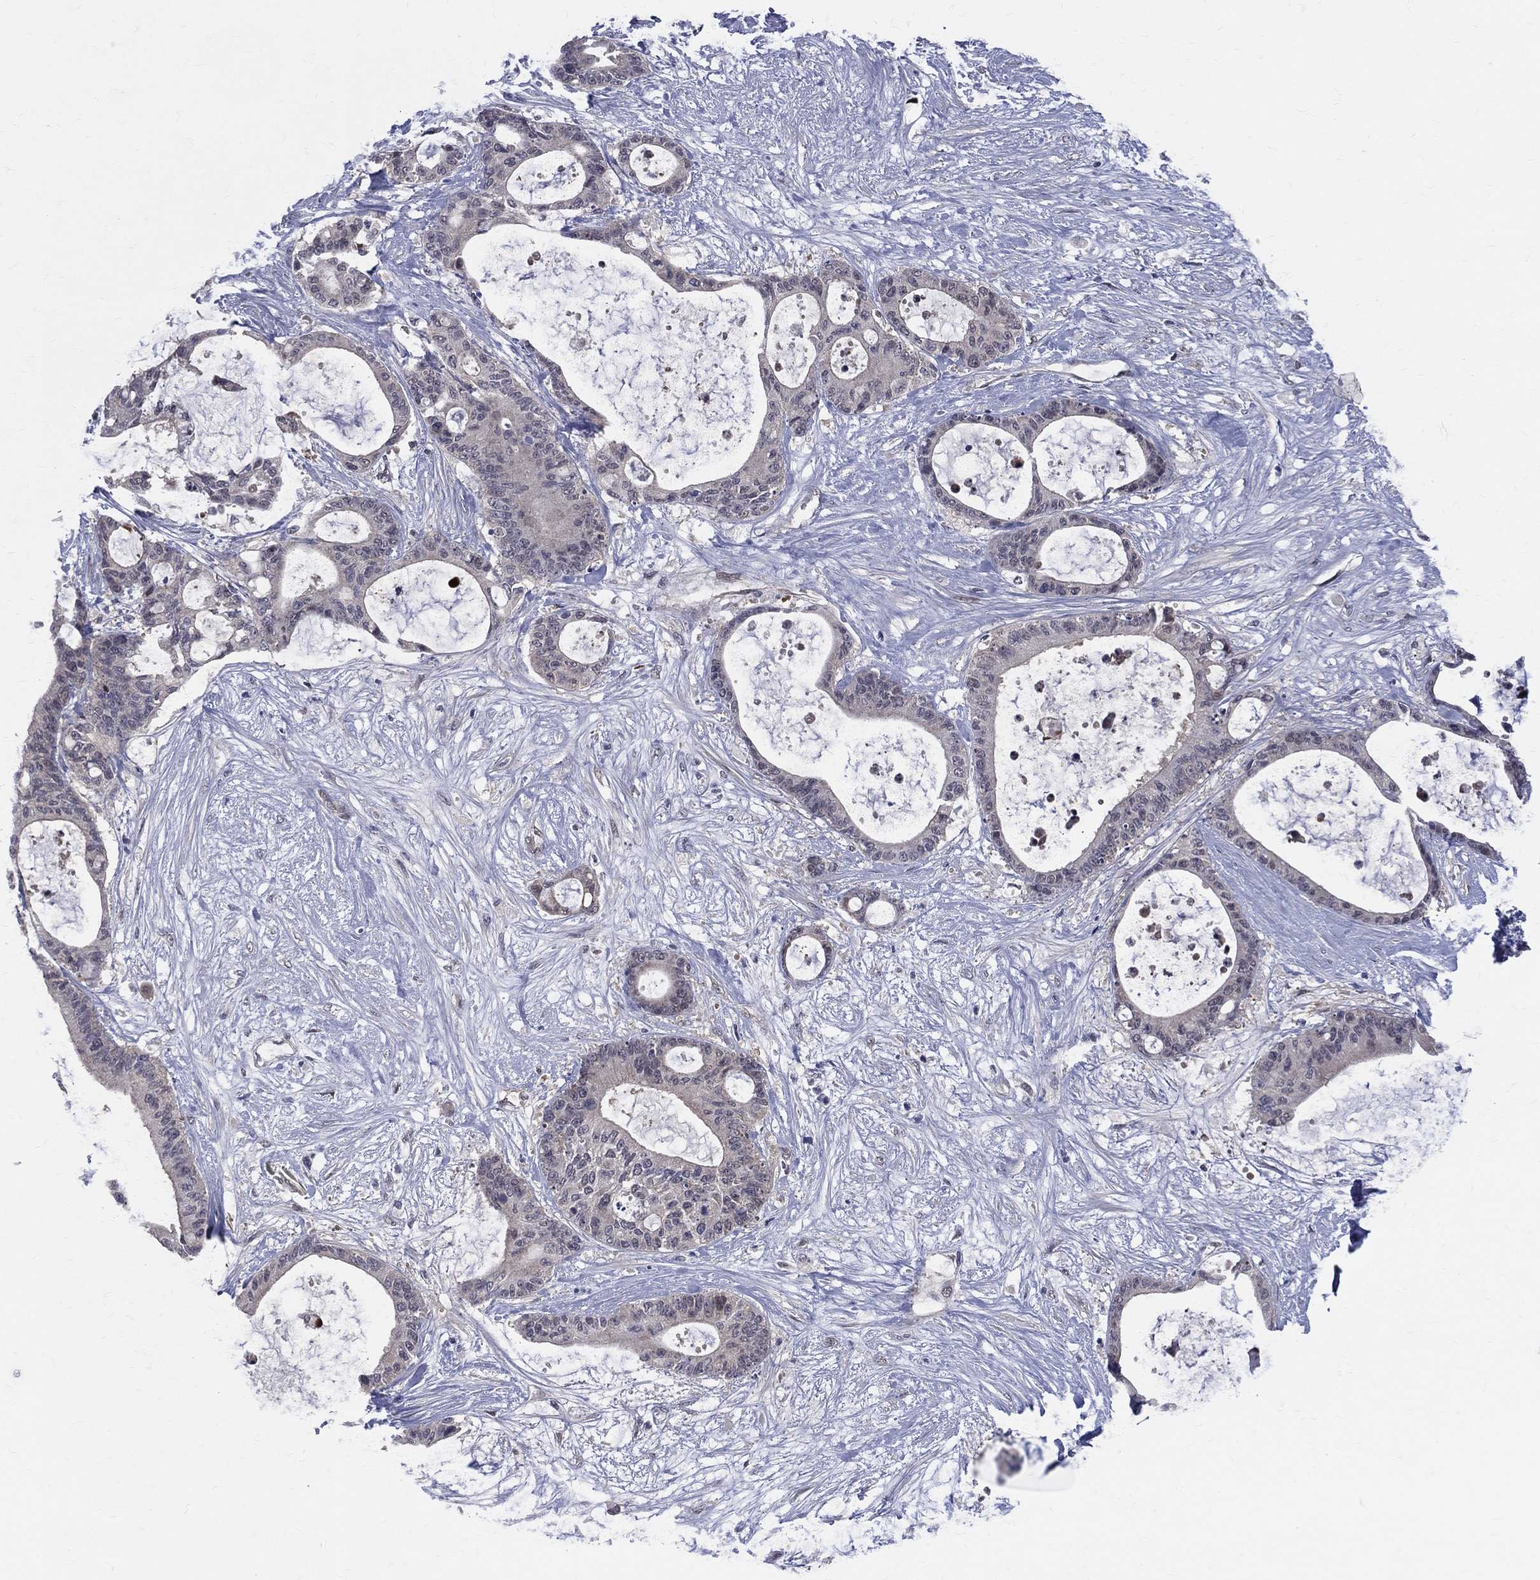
{"staining": {"intensity": "negative", "quantity": "none", "location": "none"}, "tissue": "liver cancer", "cell_type": "Tumor cells", "image_type": "cancer", "snomed": [{"axis": "morphology", "description": "Normal tissue, NOS"}, {"axis": "morphology", "description": "Cholangiocarcinoma"}, {"axis": "topography", "description": "Liver"}, {"axis": "topography", "description": "Peripheral nerve tissue"}], "caption": "Protein analysis of liver cancer (cholangiocarcinoma) demonstrates no significant staining in tumor cells.", "gene": "DLG4", "patient": {"sex": "female", "age": 73}}